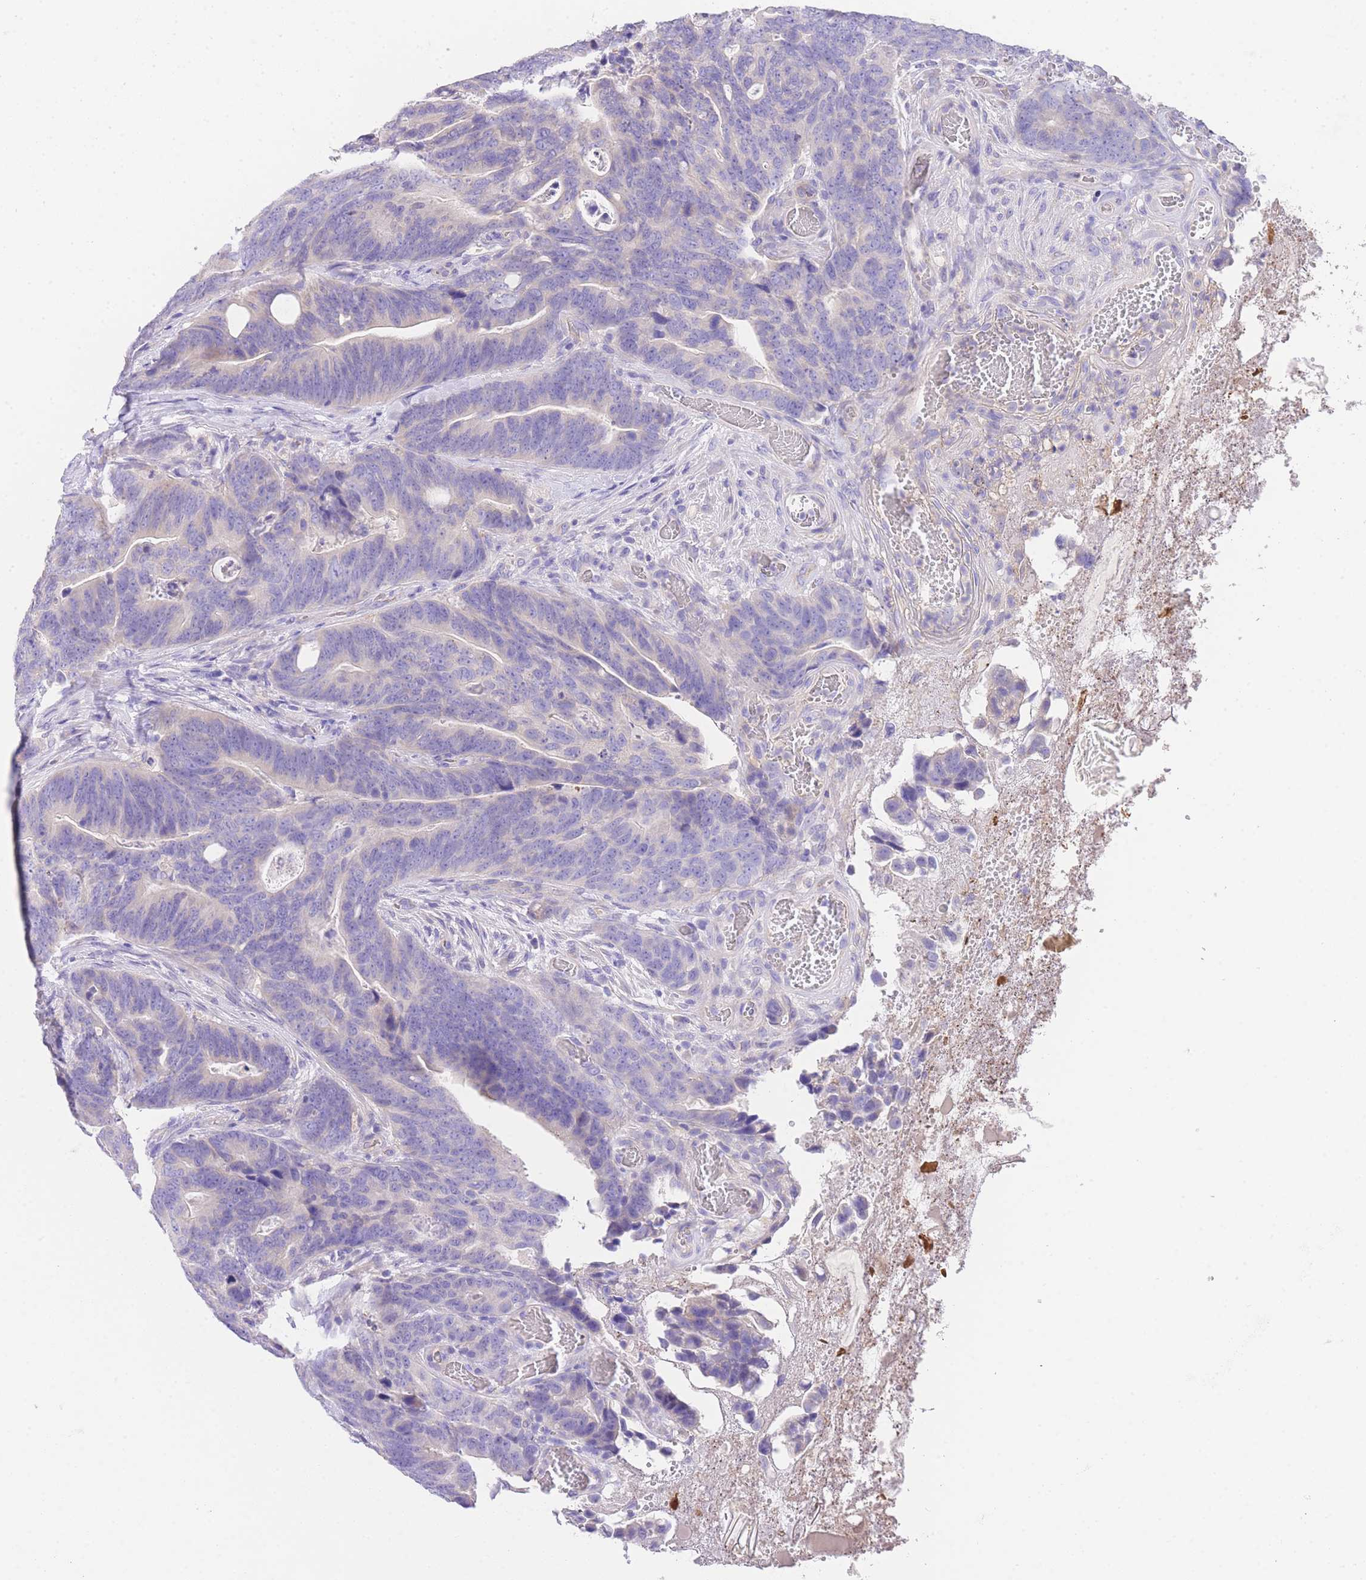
{"staining": {"intensity": "negative", "quantity": "none", "location": "none"}, "tissue": "colorectal cancer", "cell_type": "Tumor cells", "image_type": "cancer", "snomed": [{"axis": "morphology", "description": "Adenocarcinoma, NOS"}, {"axis": "topography", "description": "Colon"}], "caption": "High magnification brightfield microscopy of colorectal adenocarcinoma stained with DAB (brown) and counterstained with hematoxylin (blue): tumor cells show no significant staining.", "gene": "EPN2", "patient": {"sex": "female", "age": 82}}